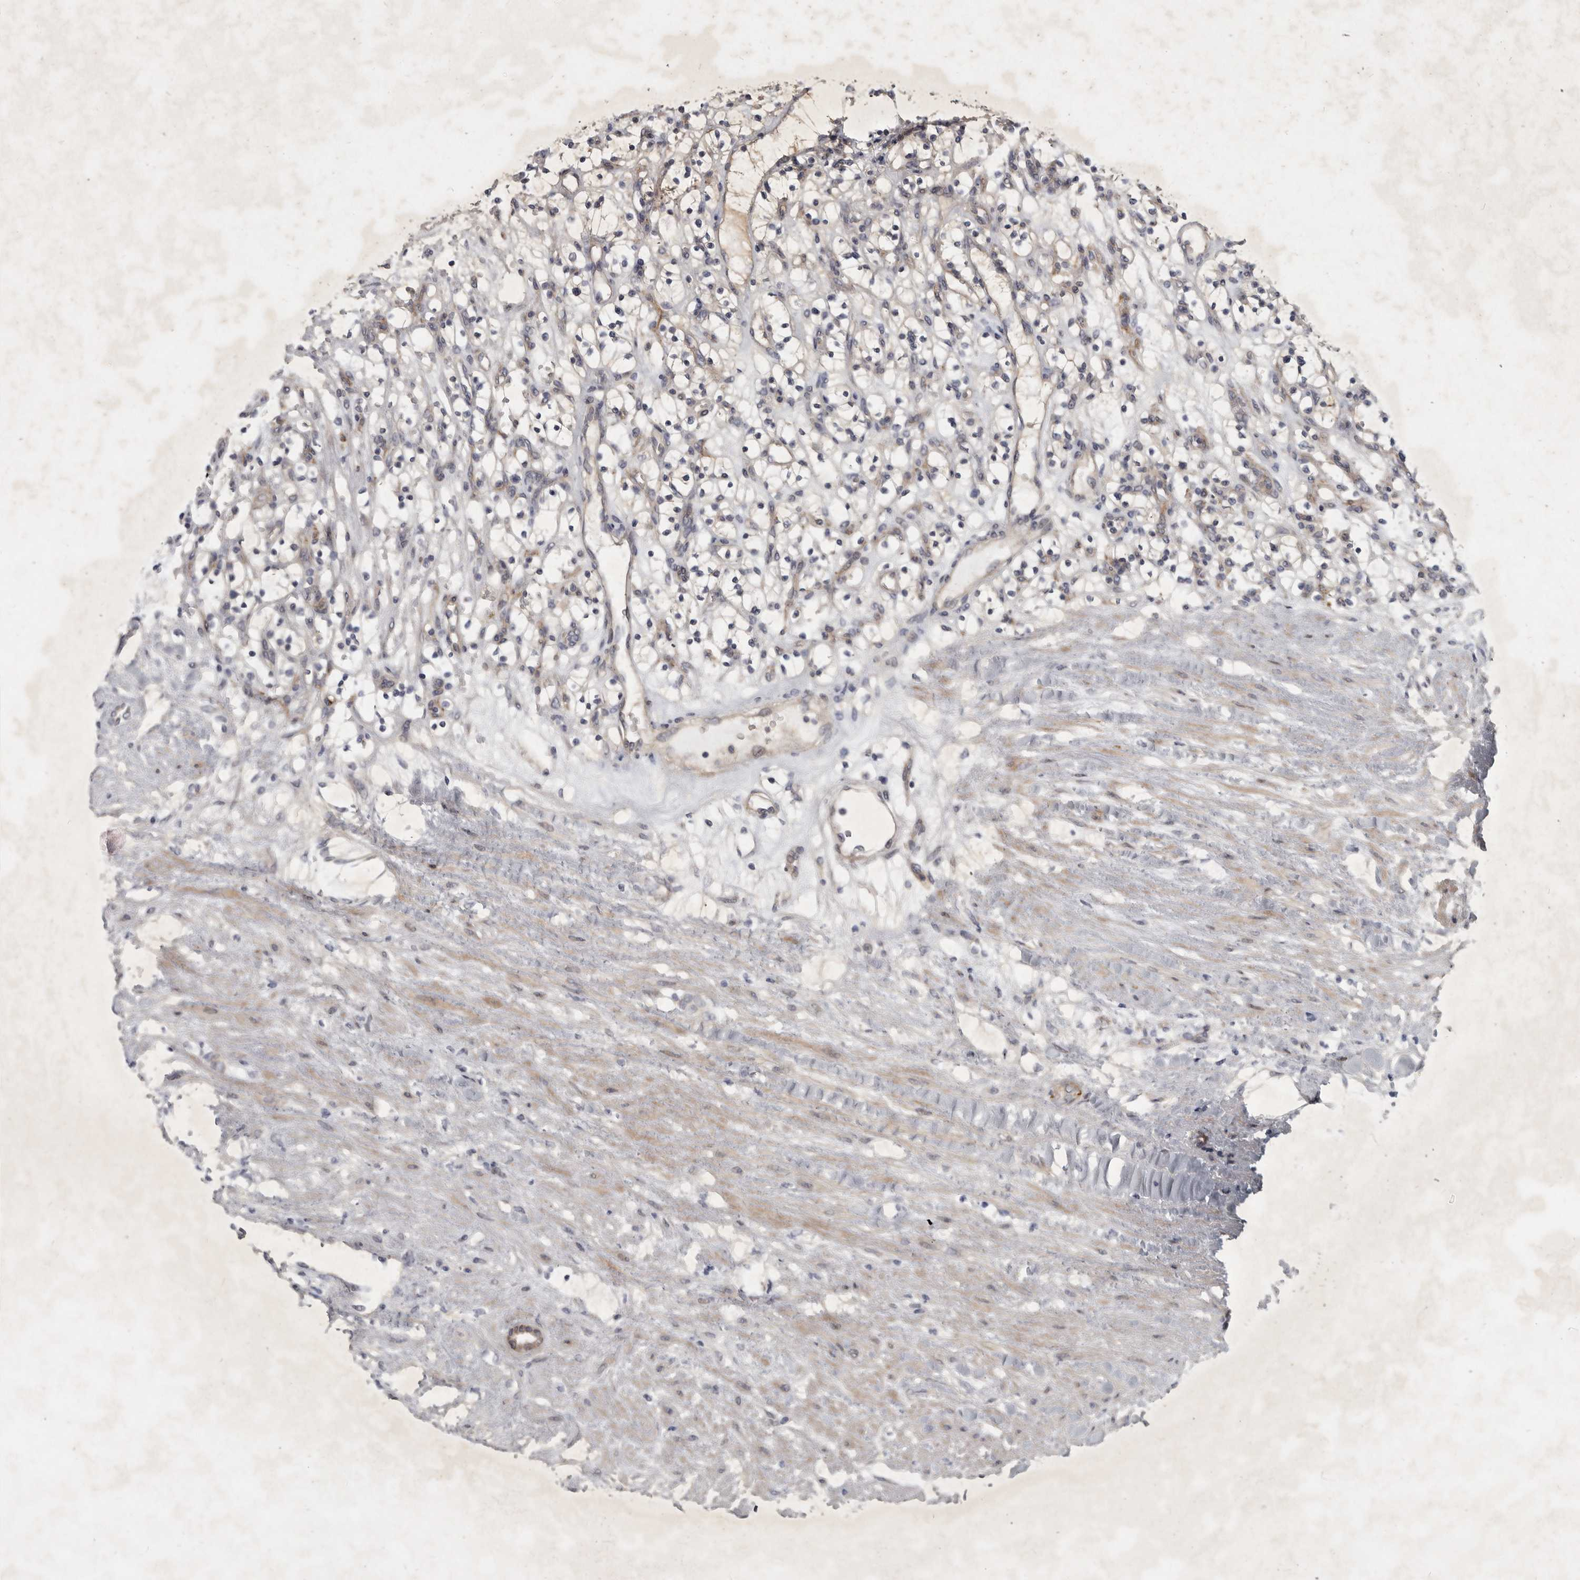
{"staining": {"intensity": "negative", "quantity": "none", "location": "none"}, "tissue": "renal cancer", "cell_type": "Tumor cells", "image_type": "cancer", "snomed": [{"axis": "morphology", "description": "Adenocarcinoma, NOS"}, {"axis": "topography", "description": "Kidney"}], "caption": "Photomicrograph shows no protein staining in tumor cells of renal cancer (adenocarcinoma) tissue.", "gene": "SLC22A1", "patient": {"sex": "female", "age": 57}}